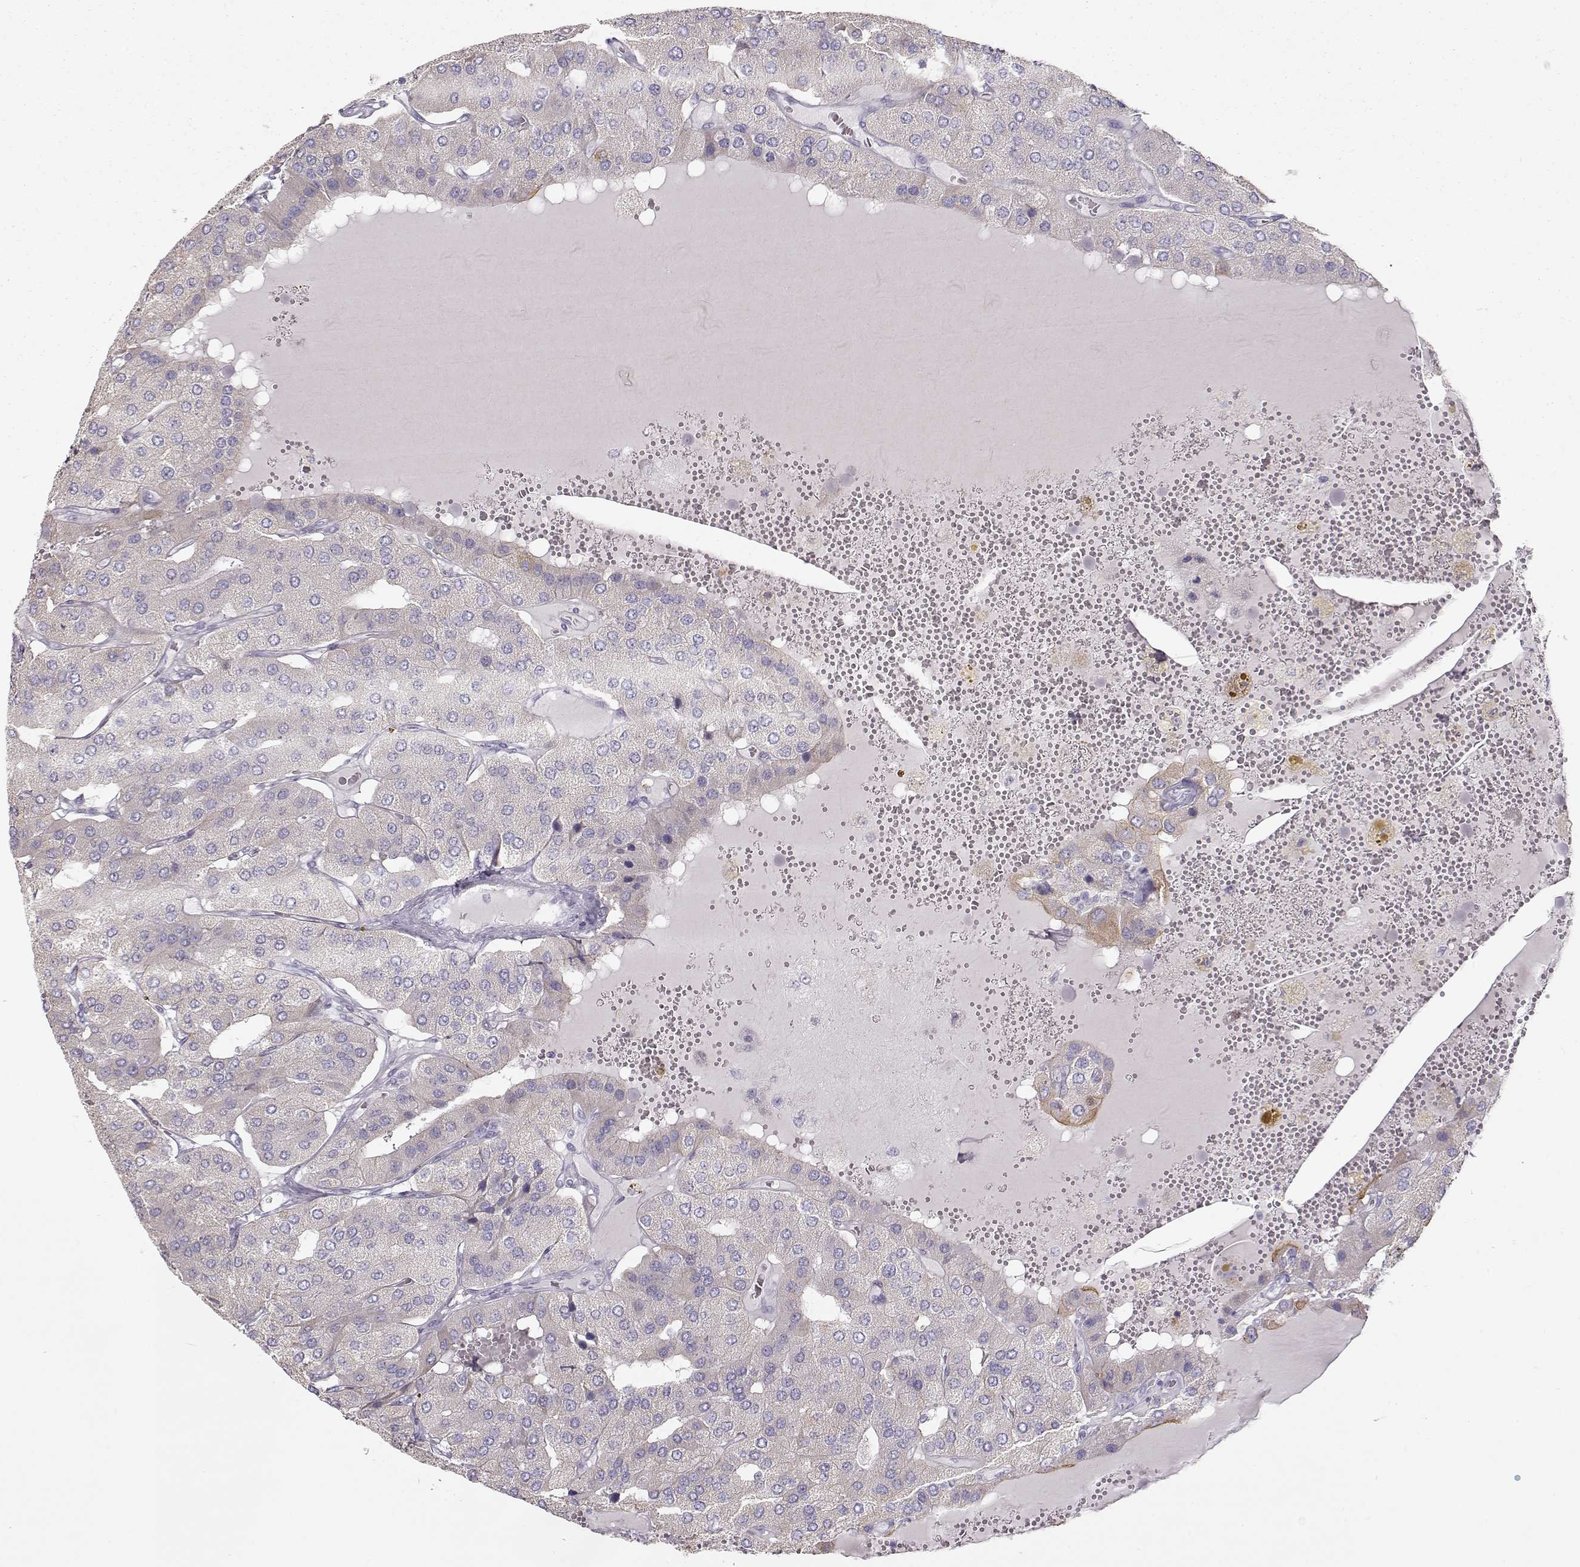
{"staining": {"intensity": "negative", "quantity": "none", "location": "none"}, "tissue": "parathyroid gland", "cell_type": "Glandular cells", "image_type": "normal", "snomed": [{"axis": "morphology", "description": "Normal tissue, NOS"}, {"axis": "morphology", "description": "Adenoma, NOS"}, {"axis": "topography", "description": "Parathyroid gland"}], "caption": "This is a photomicrograph of immunohistochemistry staining of benign parathyroid gland, which shows no staining in glandular cells. The staining is performed using DAB (3,3'-diaminobenzidine) brown chromogen with nuclei counter-stained in using hematoxylin.", "gene": "S100B", "patient": {"sex": "female", "age": 86}}